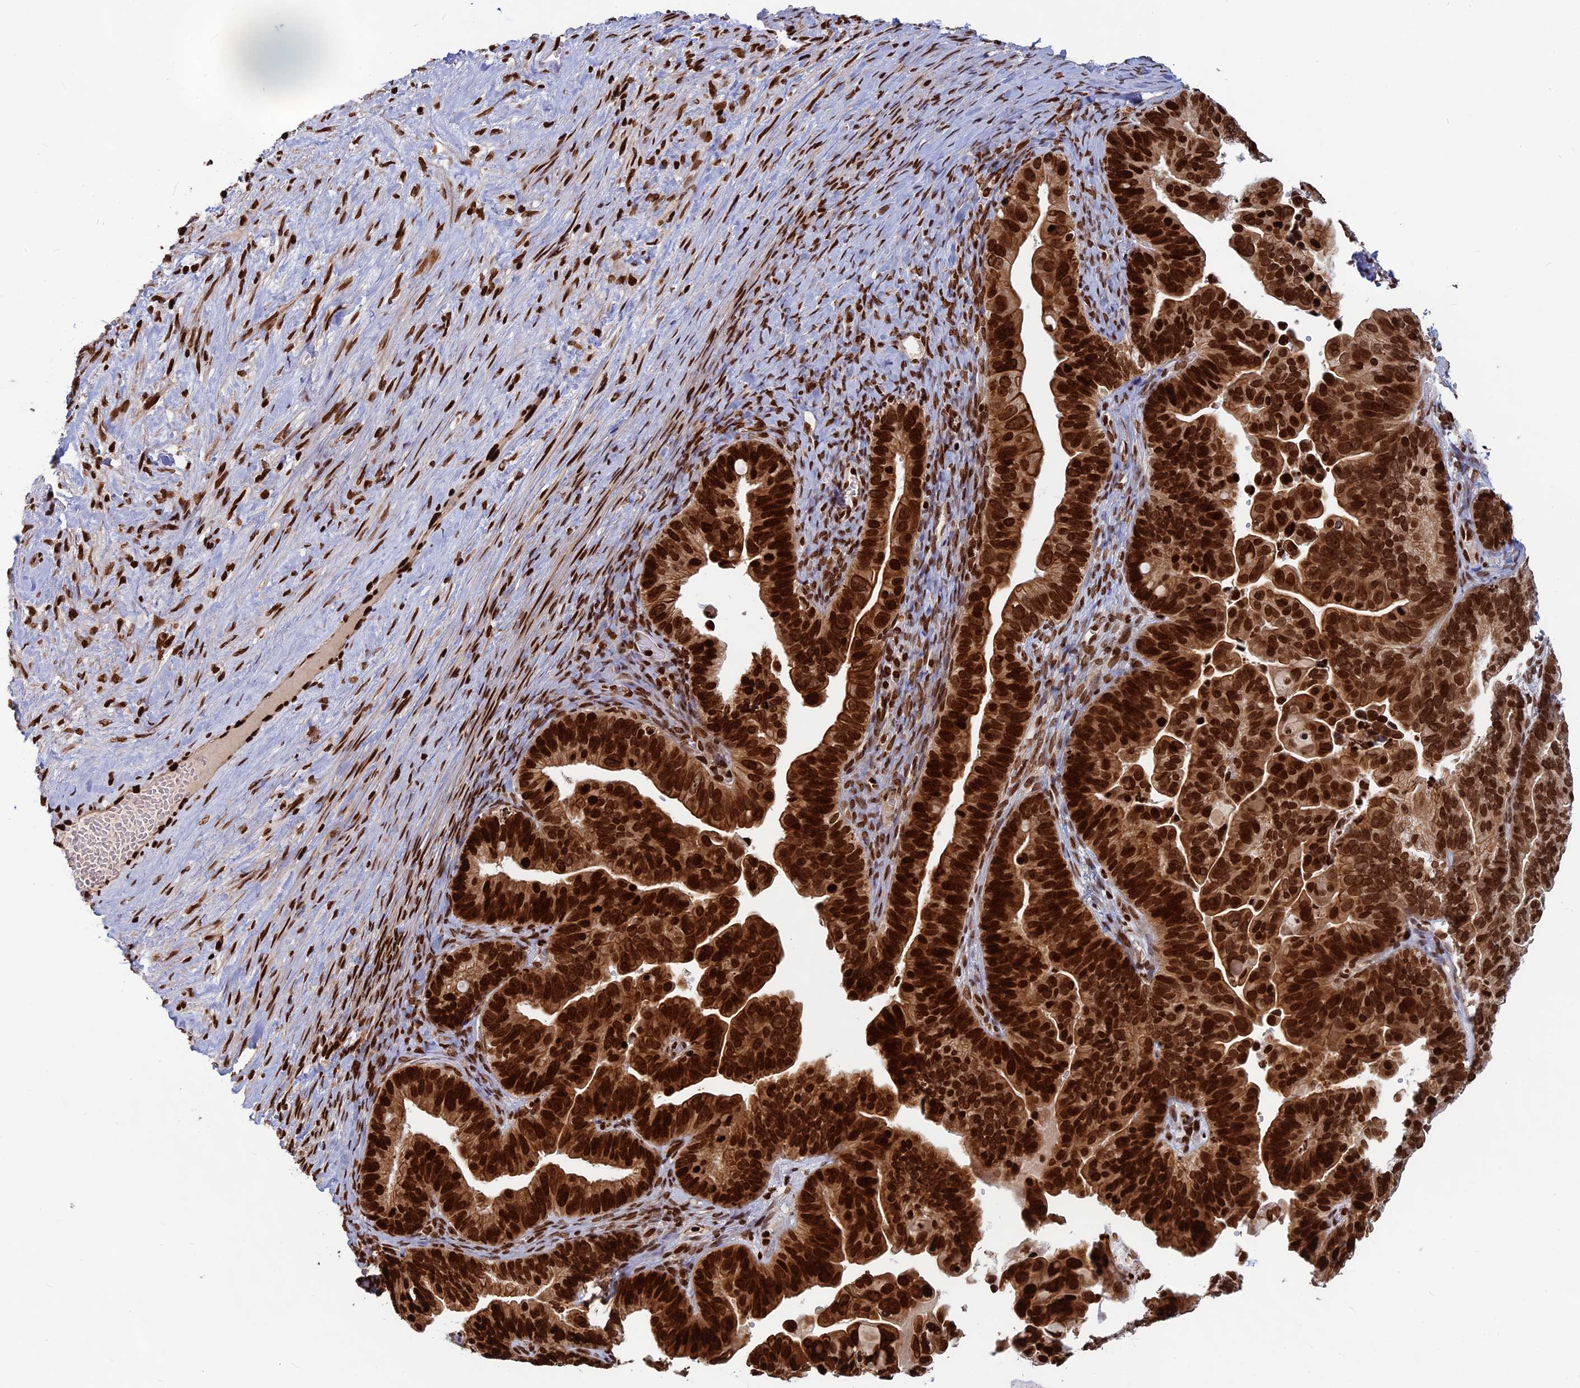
{"staining": {"intensity": "strong", "quantity": ">75%", "location": "nuclear"}, "tissue": "ovarian cancer", "cell_type": "Tumor cells", "image_type": "cancer", "snomed": [{"axis": "morphology", "description": "Cystadenocarcinoma, serous, NOS"}, {"axis": "topography", "description": "Ovary"}], "caption": "Strong nuclear positivity is present in about >75% of tumor cells in ovarian cancer.", "gene": "TET2", "patient": {"sex": "female", "age": 56}}